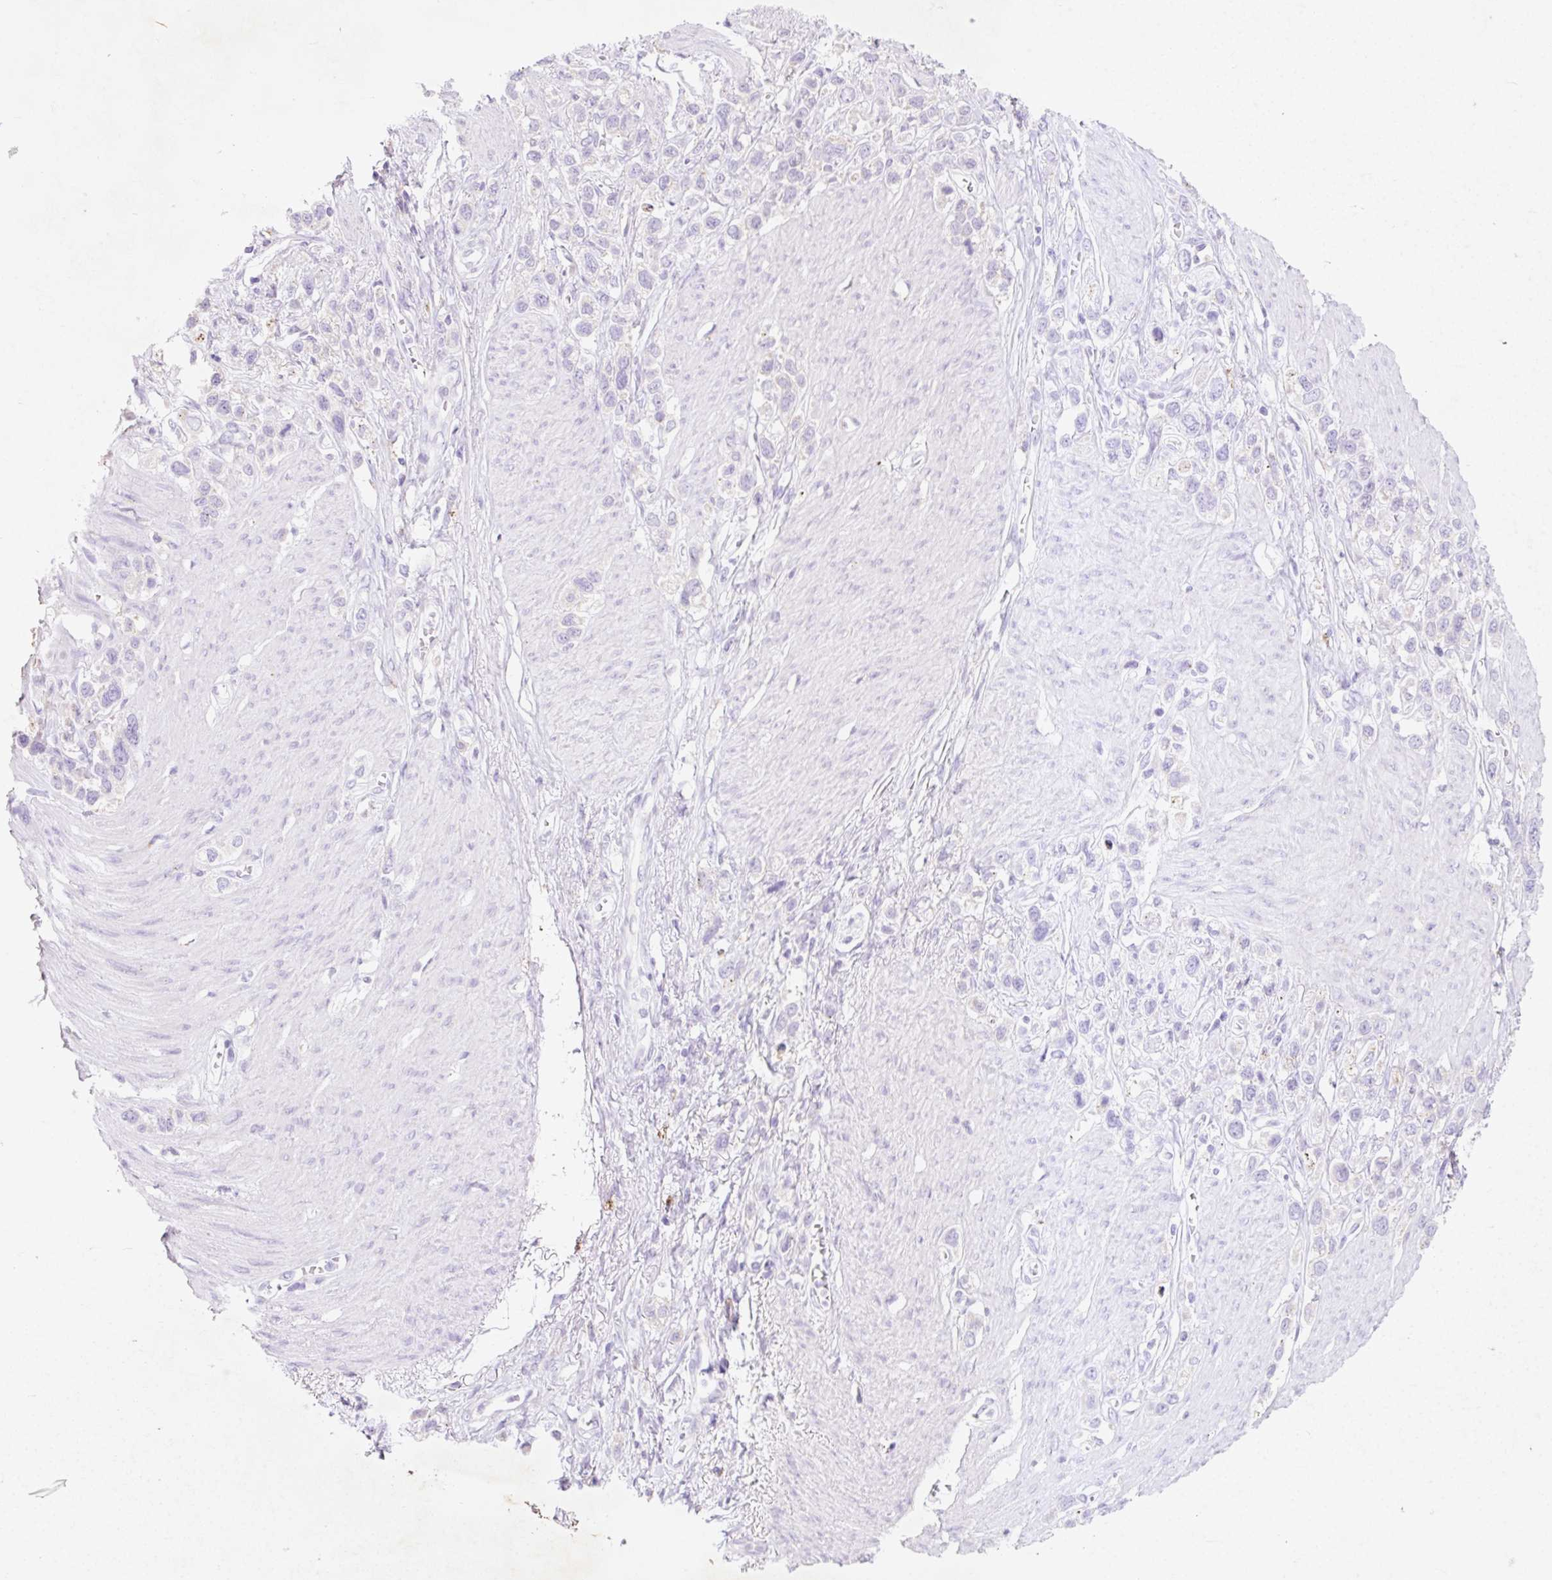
{"staining": {"intensity": "negative", "quantity": "none", "location": "none"}, "tissue": "stomach cancer", "cell_type": "Tumor cells", "image_type": "cancer", "snomed": [{"axis": "morphology", "description": "Adenocarcinoma, NOS"}, {"axis": "topography", "description": "Stomach"}], "caption": "This is an IHC image of stomach adenocarcinoma. There is no positivity in tumor cells.", "gene": "HEXA", "patient": {"sex": "female", "age": 65}}